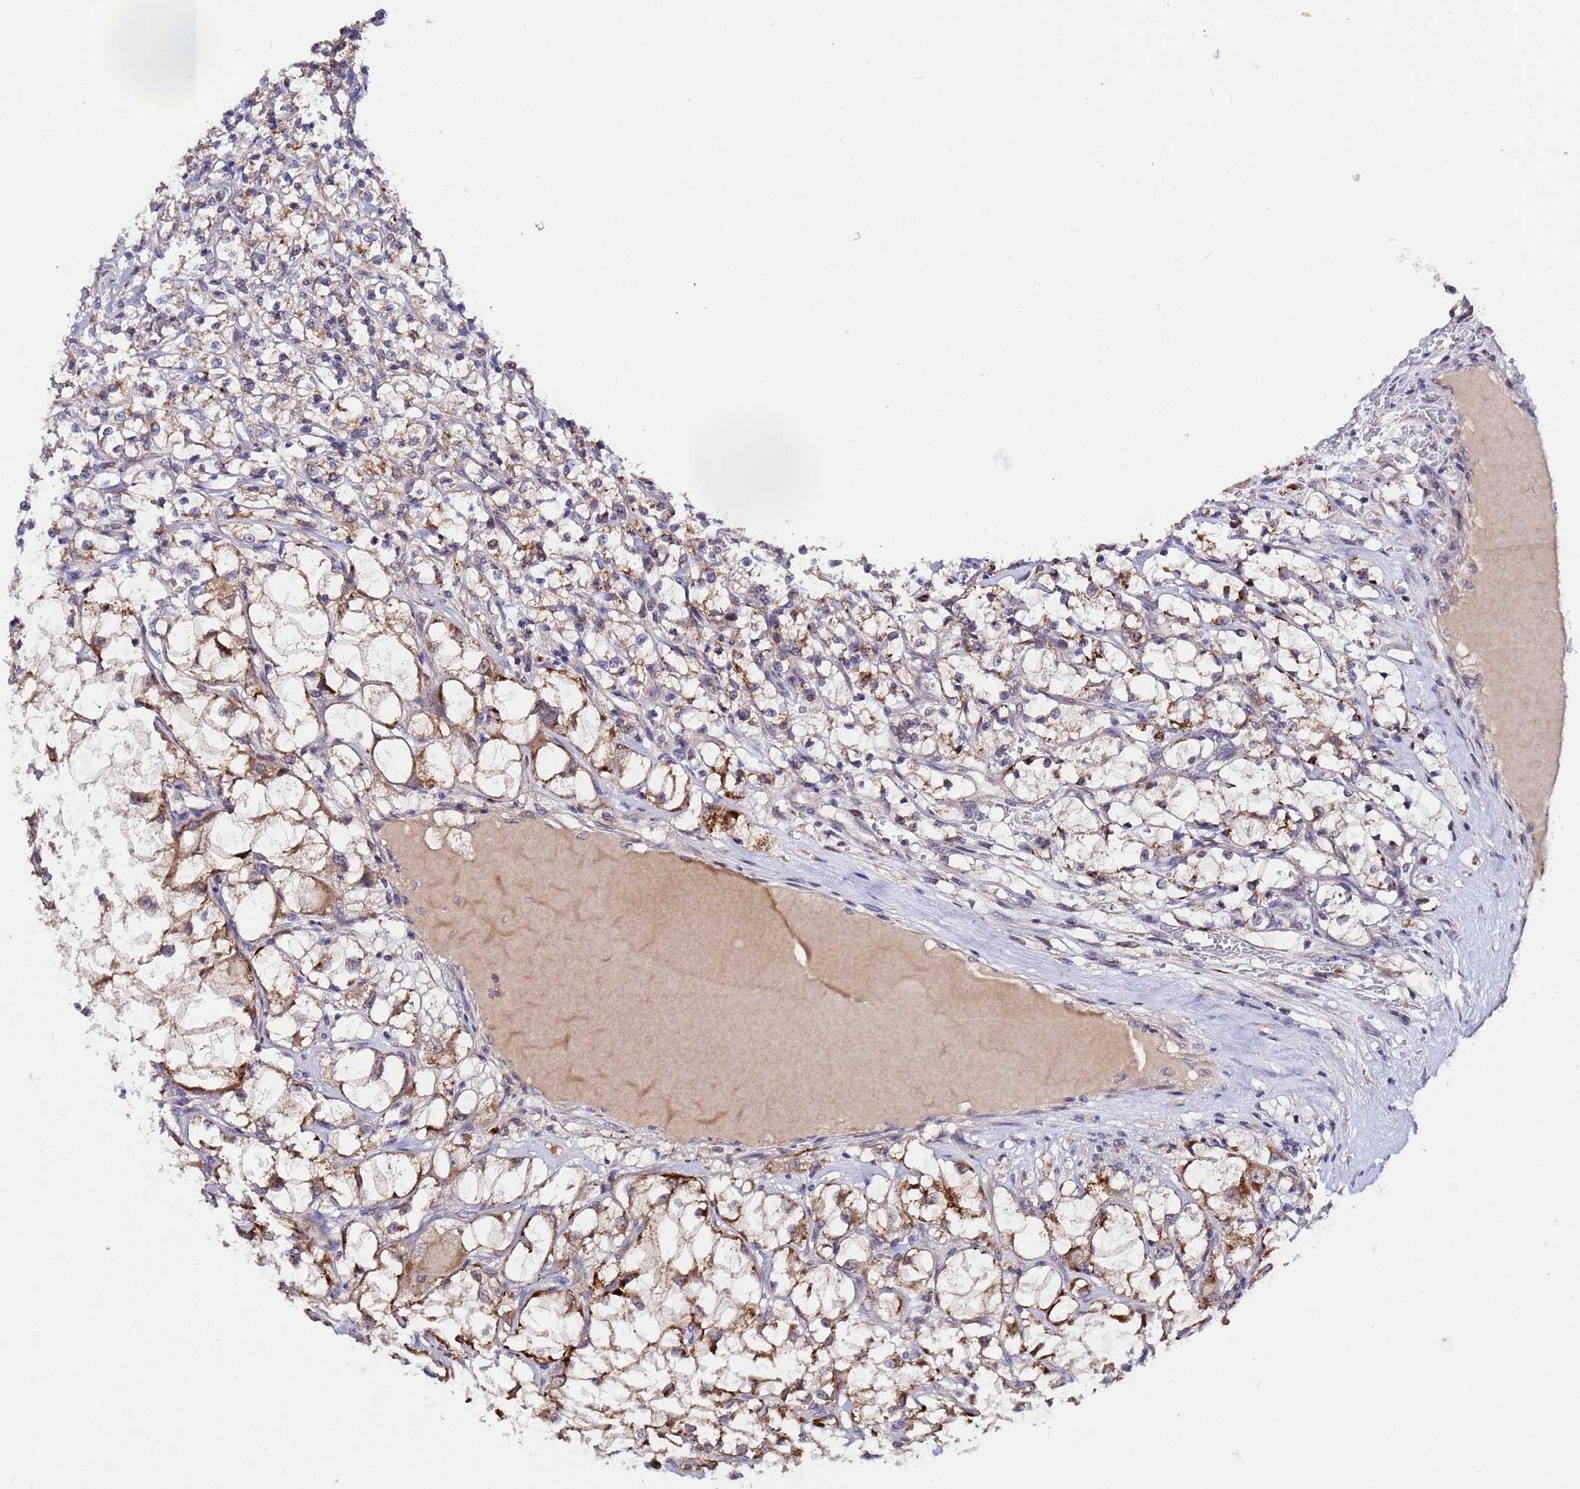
{"staining": {"intensity": "strong", "quantity": "25%-75%", "location": "cytoplasmic/membranous"}, "tissue": "renal cancer", "cell_type": "Tumor cells", "image_type": "cancer", "snomed": [{"axis": "morphology", "description": "Adenocarcinoma, NOS"}, {"axis": "topography", "description": "Kidney"}], "caption": "Strong cytoplasmic/membranous staining for a protein is identified in about 25%-75% of tumor cells of renal adenocarcinoma using immunohistochemistry.", "gene": "PLXDC2", "patient": {"sex": "female", "age": 69}}